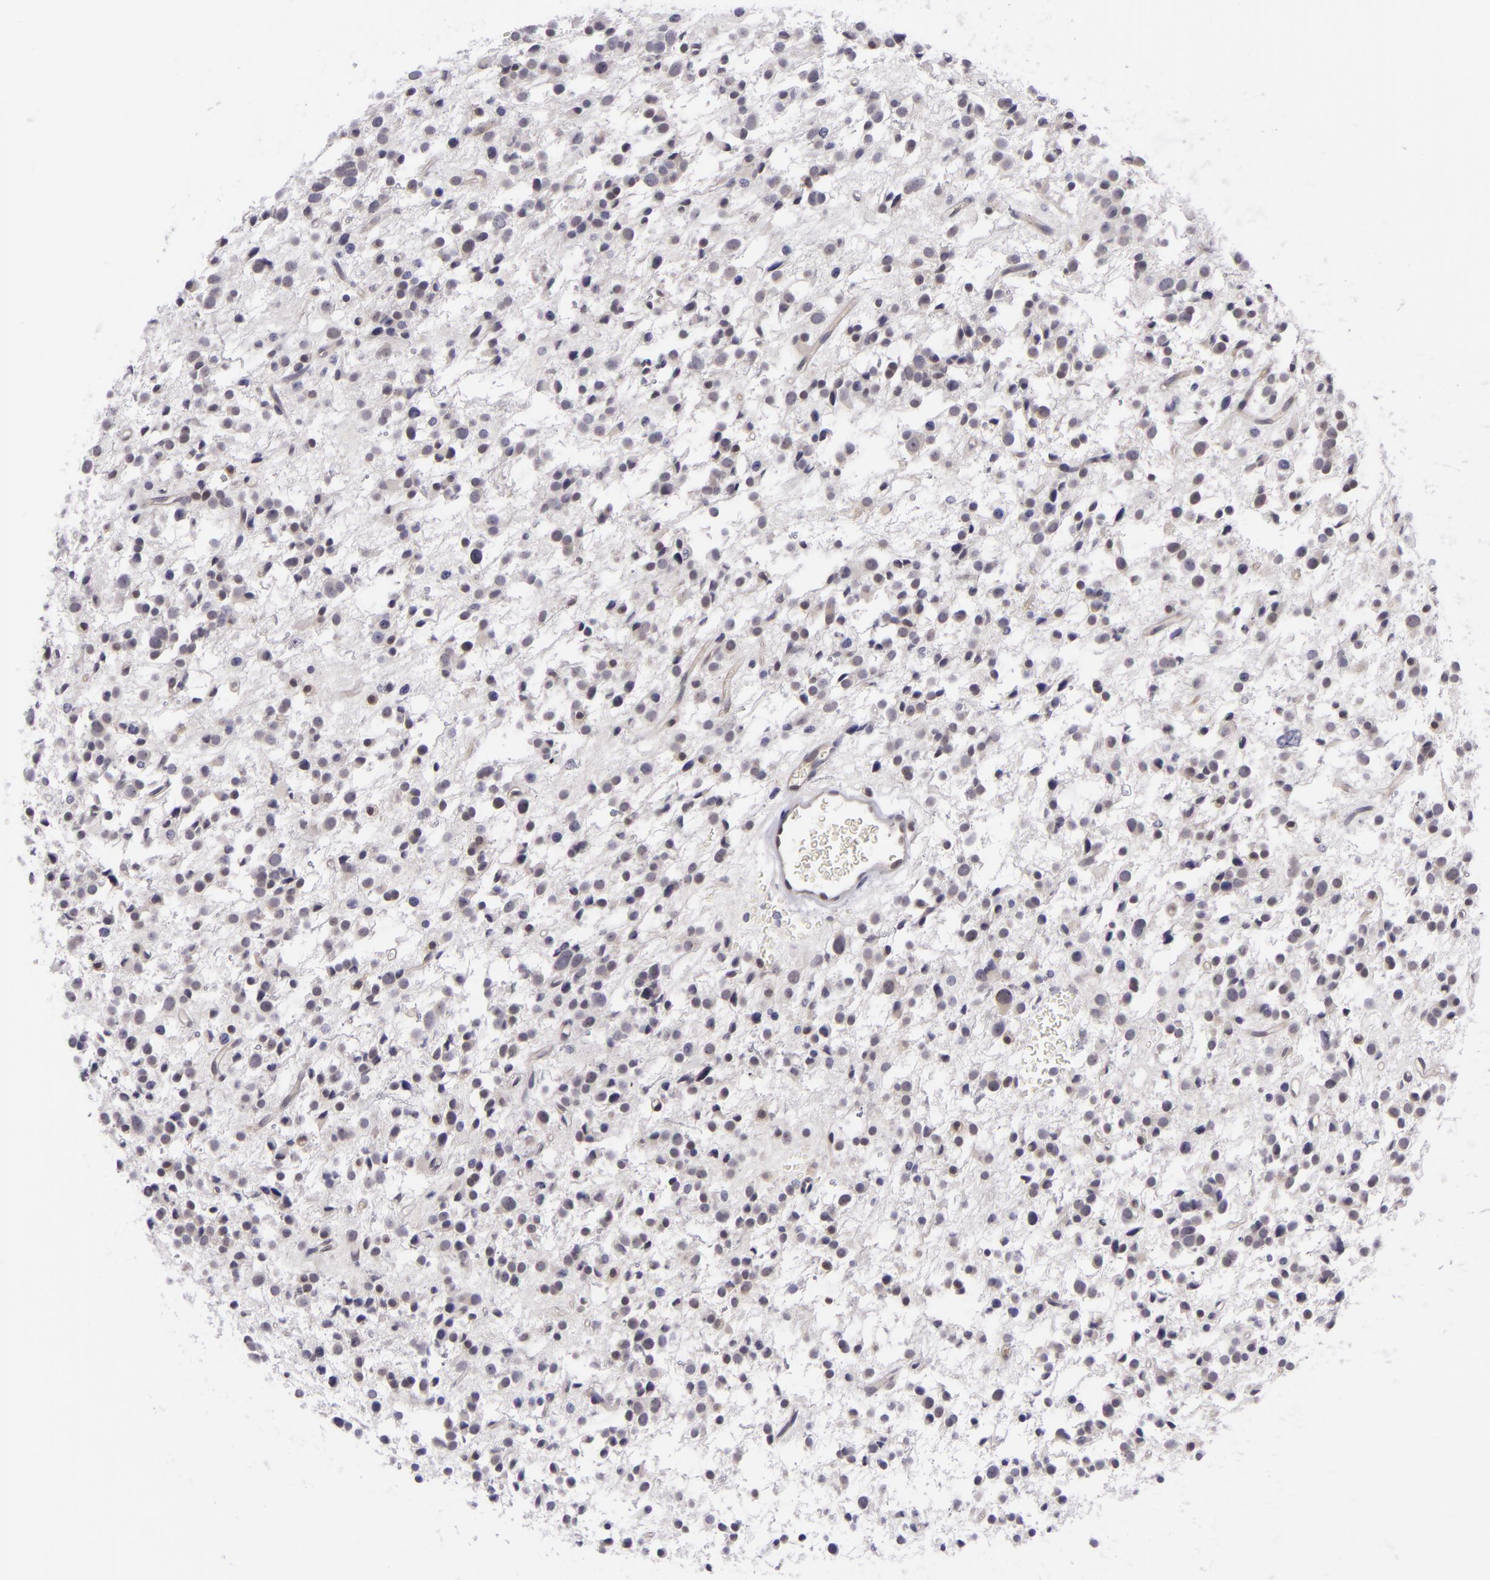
{"staining": {"intensity": "negative", "quantity": "none", "location": "none"}, "tissue": "glioma", "cell_type": "Tumor cells", "image_type": "cancer", "snomed": [{"axis": "morphology", "description": "Glioma, malignant, Low grade"}, {"axis": "topography", "description": "Brain"}], "caption": "Malignant glioma (low-grade) was stained to show a protein in brown. There is no significant positivity in tumor cells. (Immunohistochemistry (ihc), brightfield microscopy, high magnification).", "gene": "BCL10", "patient": {"sex": "female", "age": 36}}